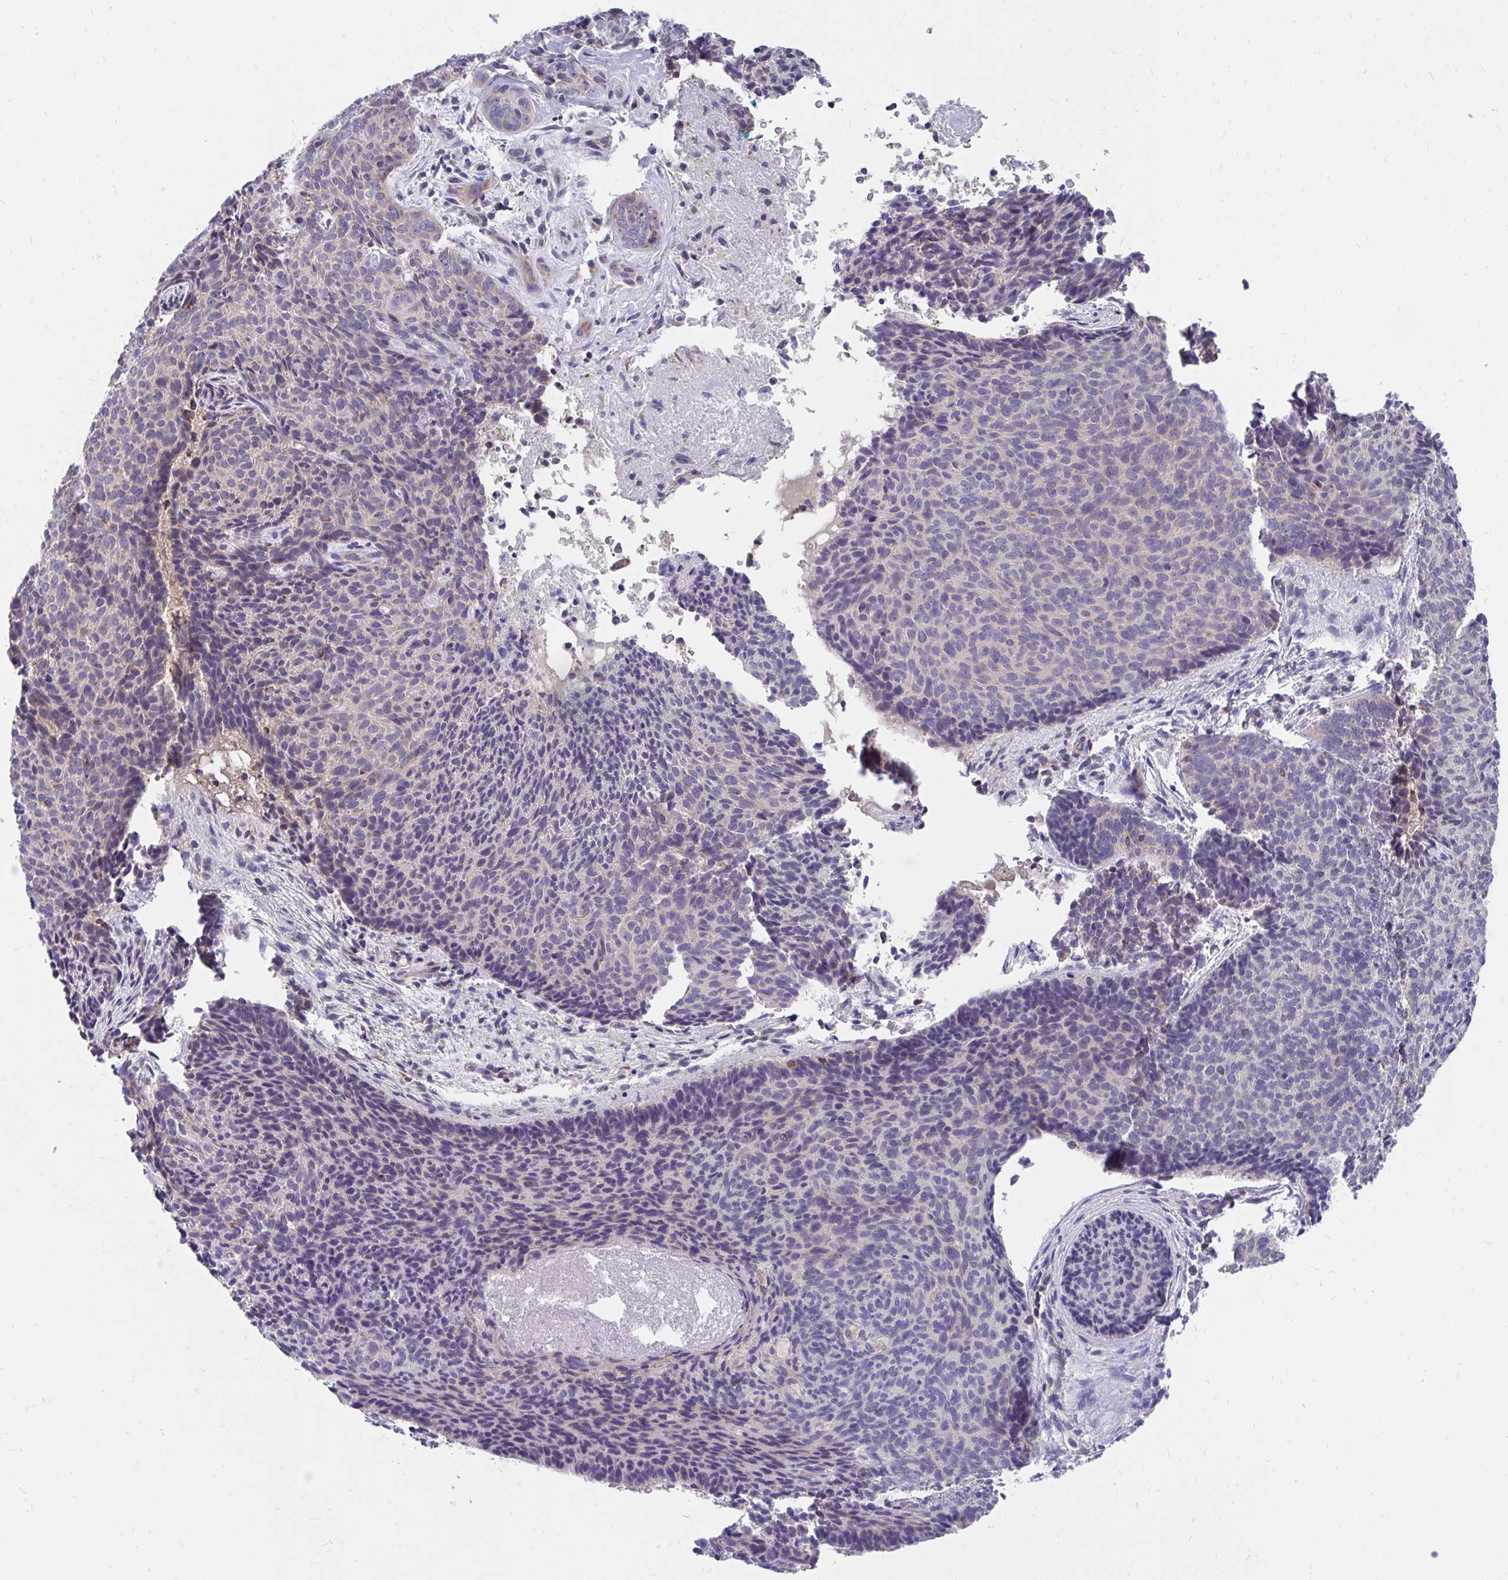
{"staining": {"intensity": "negative", "quantity": "none", "location": "none"}, "tissue": "skin cancer", "cell_type": "Tumor cells", "image_type": "cancer", "snomed": [{"axis": "morphology", "description": "Basal cell carcinoma"}, {"axis": "topography", "description": "Skin"}, {"axis": "topography", "description": "Skin of head"}], "caption": "Skin basal cell carcinoma stained for a protein using IHC reveals no staining tumor cells.", "gene": "FHIP1B", "patient": {"sex": "female", "age": 92}}